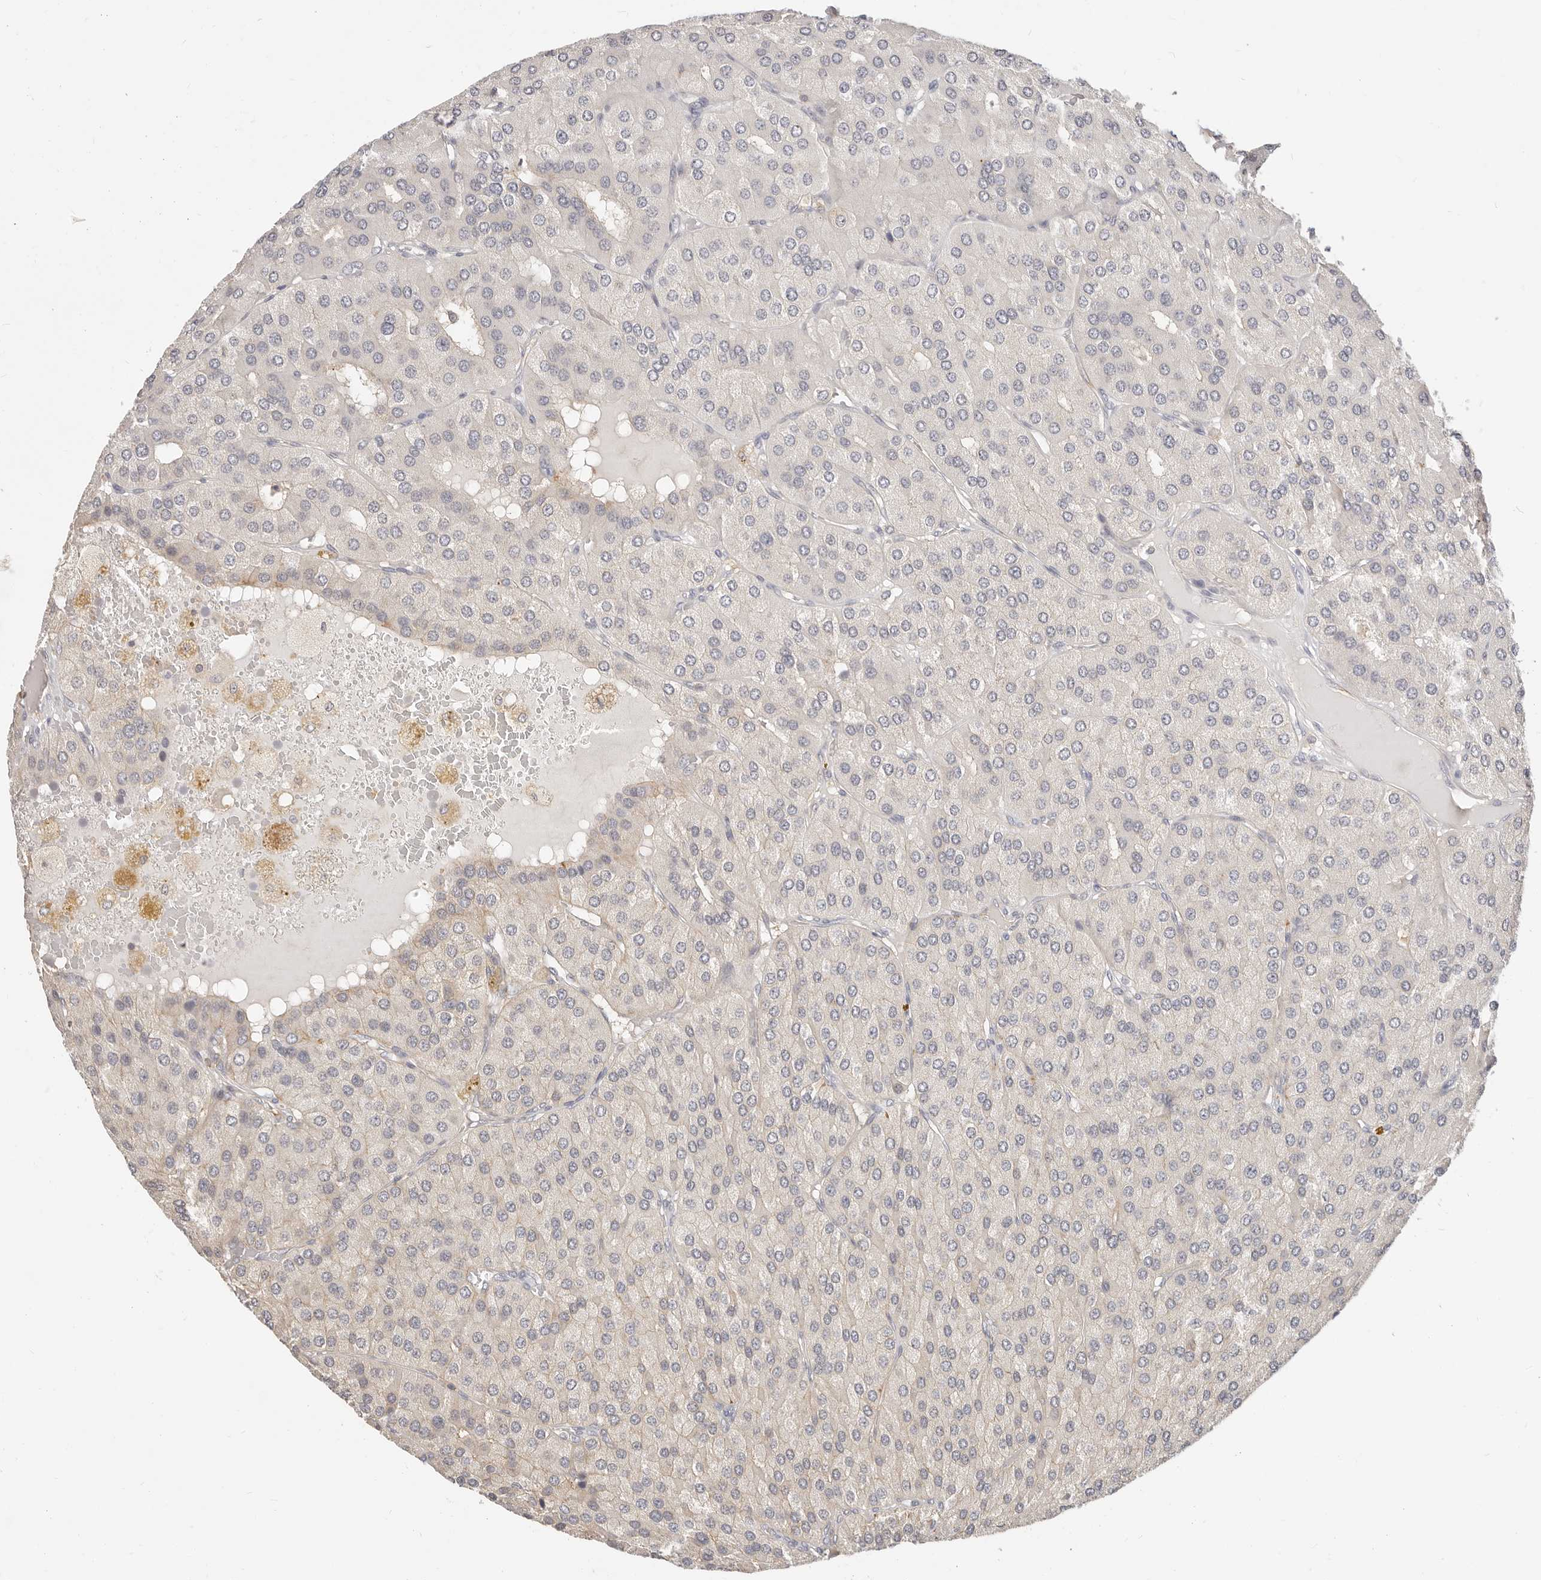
{"staining": {"intensity": "weak", "quantity": "<25%", "location": "cytoplasmic/membranous"}, "tissue": "parathyroid gland", "cell_type": "Glandular cells", "image_type": "normal", "snomed": [{"axis": "morphology", "description": "Normal tissue, NOS"}, {"axis": "morphology", "description": "Adenoma, NOS"}, {"axis": "topography", "description": "Parathyroid gland"}], "caption": "The histopathology image demonstrates no significant expression in glandular cells of parathyroid gland.", "gene": "DTNBP1", "patient": {"sex": "female", "age": 86}}